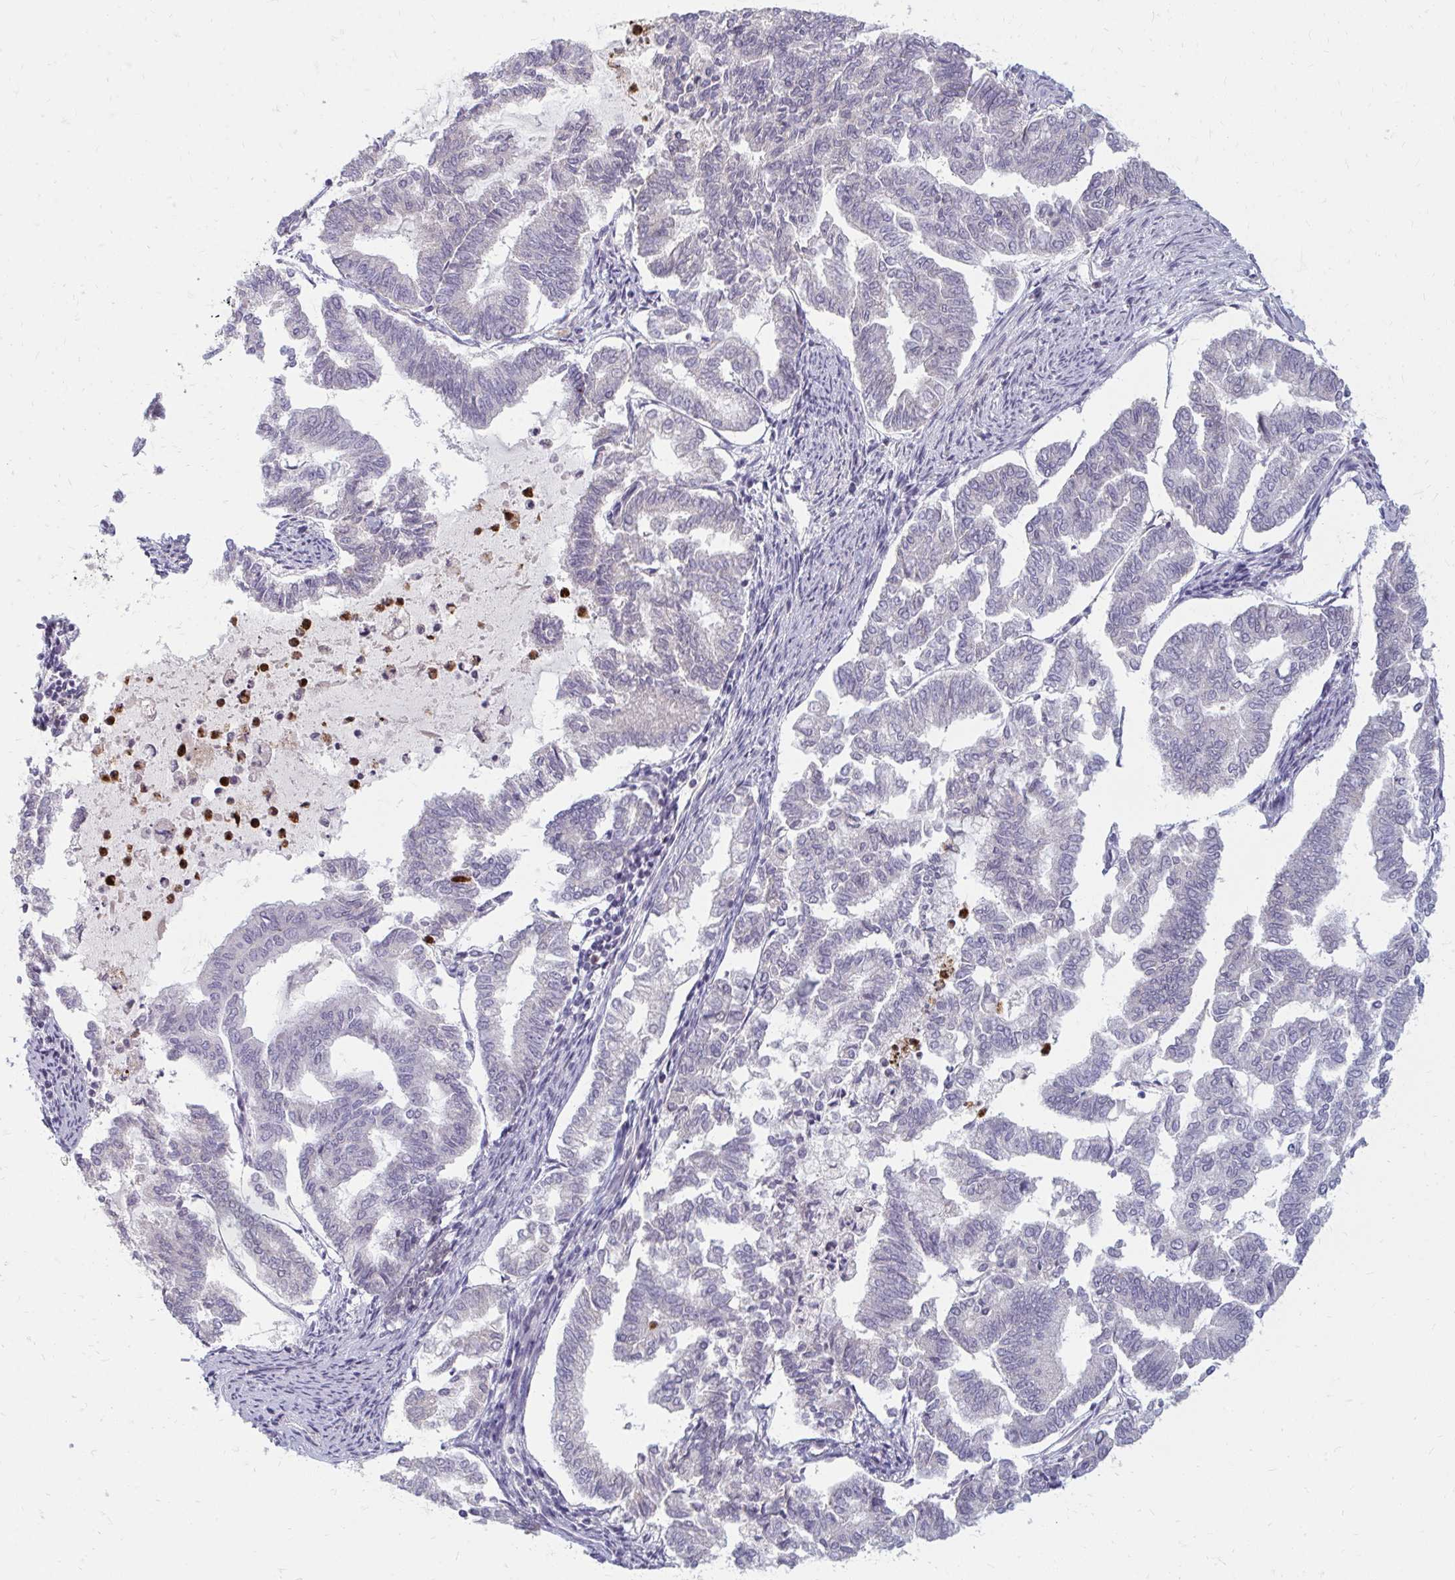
{"staining": {"intensity": "negative", "quantity": "none", "location": "none"}, "tissue": "endometrial cancer", "cell_type": "Tumor cells", "image_type": "cancer", "snomed": [{"axis": "morphology", "description": "Adenocarcinoma, NOS"}, {"axis": "topography", "description": "Endometrium"}], "caption": "There is no significant staining in tumor cells of endometrial cancer (adenocarcinoma). (Immunohistochemistry, brightfield microscopy, high magnification).", "gene": "RAB33A", "patient": {"sex": "female", "age": 79}}